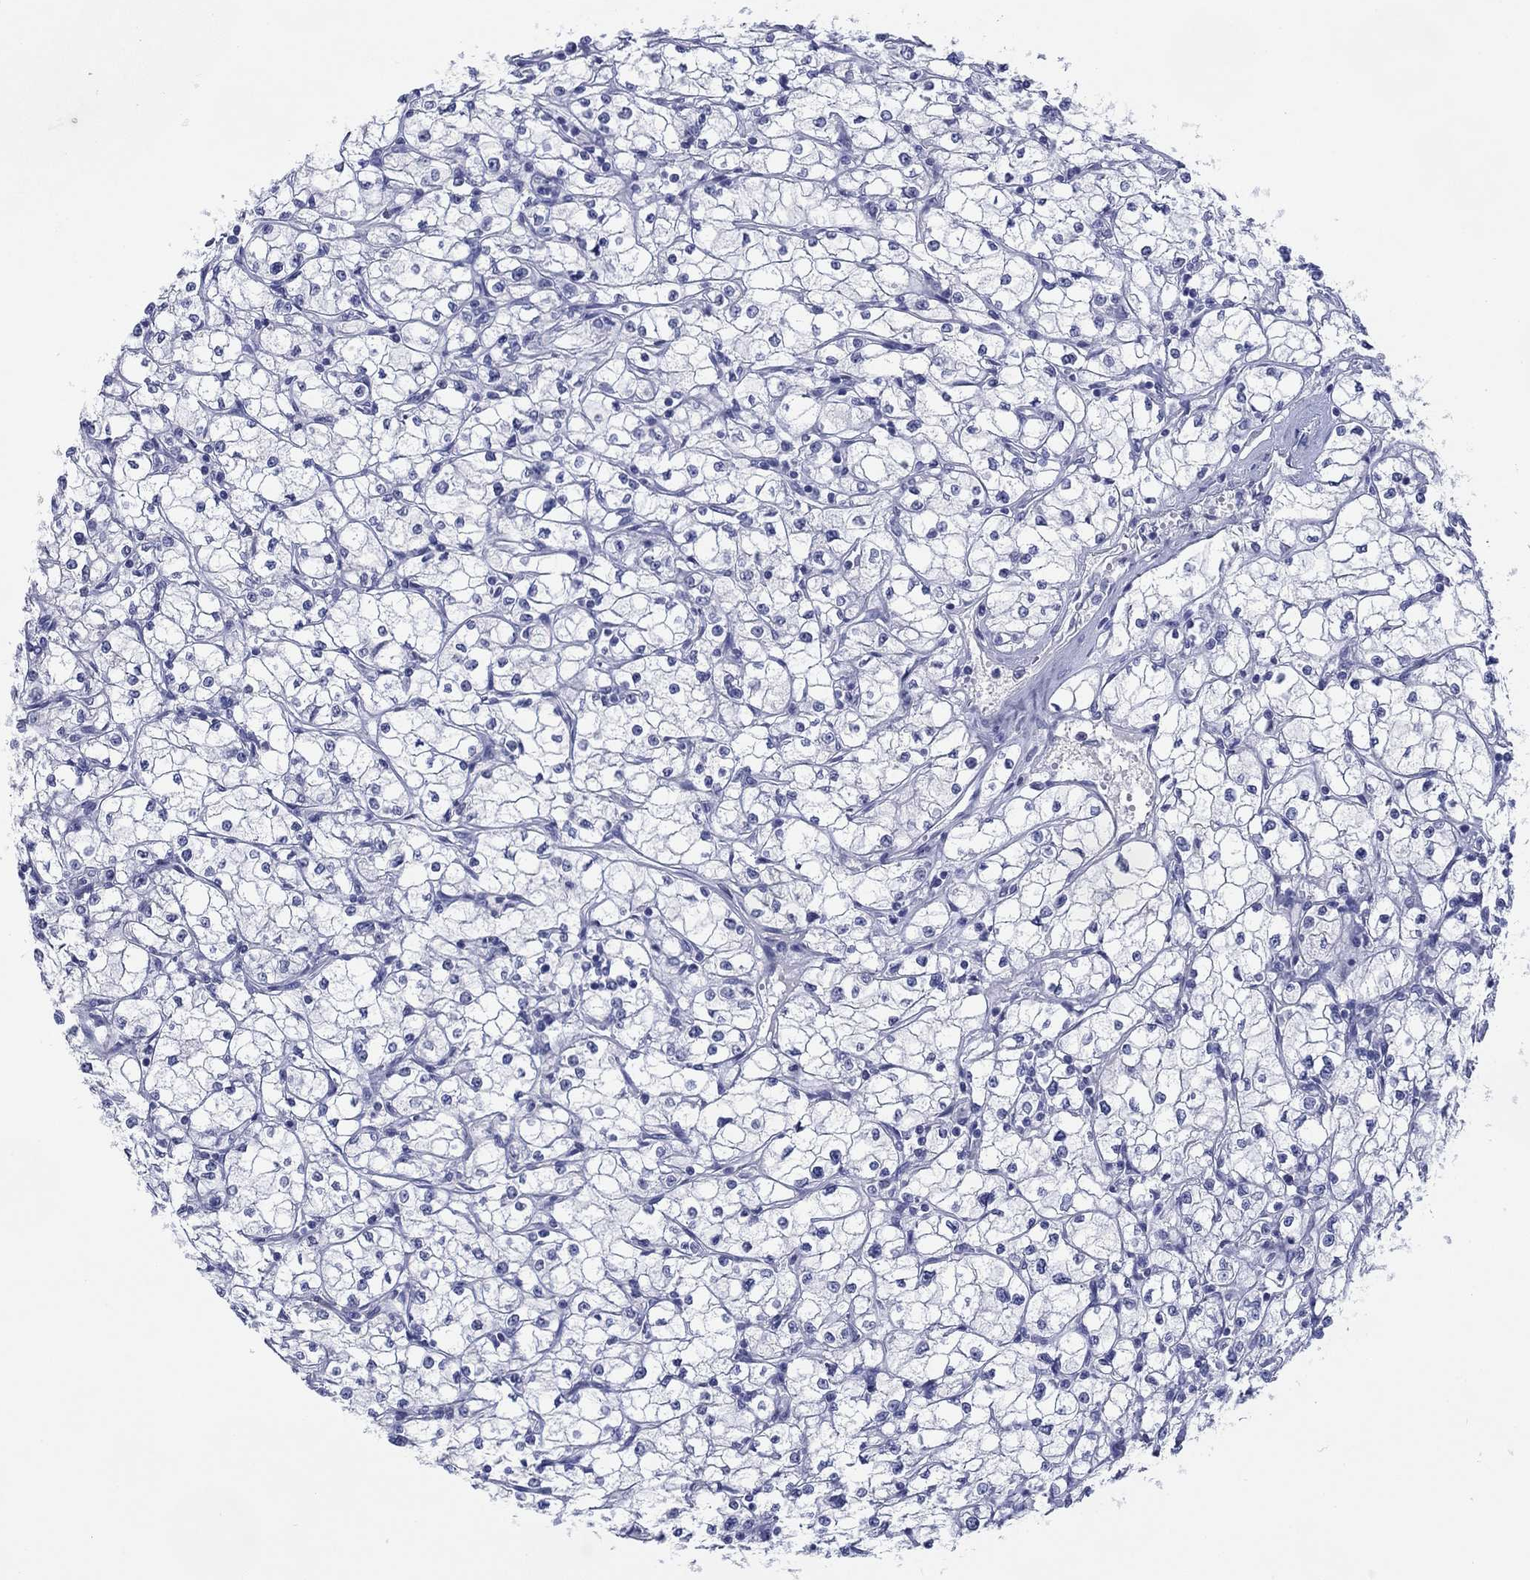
{"staining": {"intensity": "negative", "quantity": "none", "location": "none"}, "tissue": "renal cancer", "cell_type": "Tumor cells", "image_type": "cancer", "snomed": [{"axis": "morphology", "description": "Adenocarcinoma, NOS"}, {"axis": "topography", "description": "Kidney"}], "caption": "DAB immunohistochemical staining of human renal cancer (adenocarcinoma) displays no significant expression in tumor cells. The staining was performed using DAB (3,3'-diaminobenzidine) to visualize the protein expression in brown, while the nuclei were stained in blue with hematoxylin (Magnification: 20x).", "gene": "PDYN", "patient": {"sex": "male", "age": 67}}